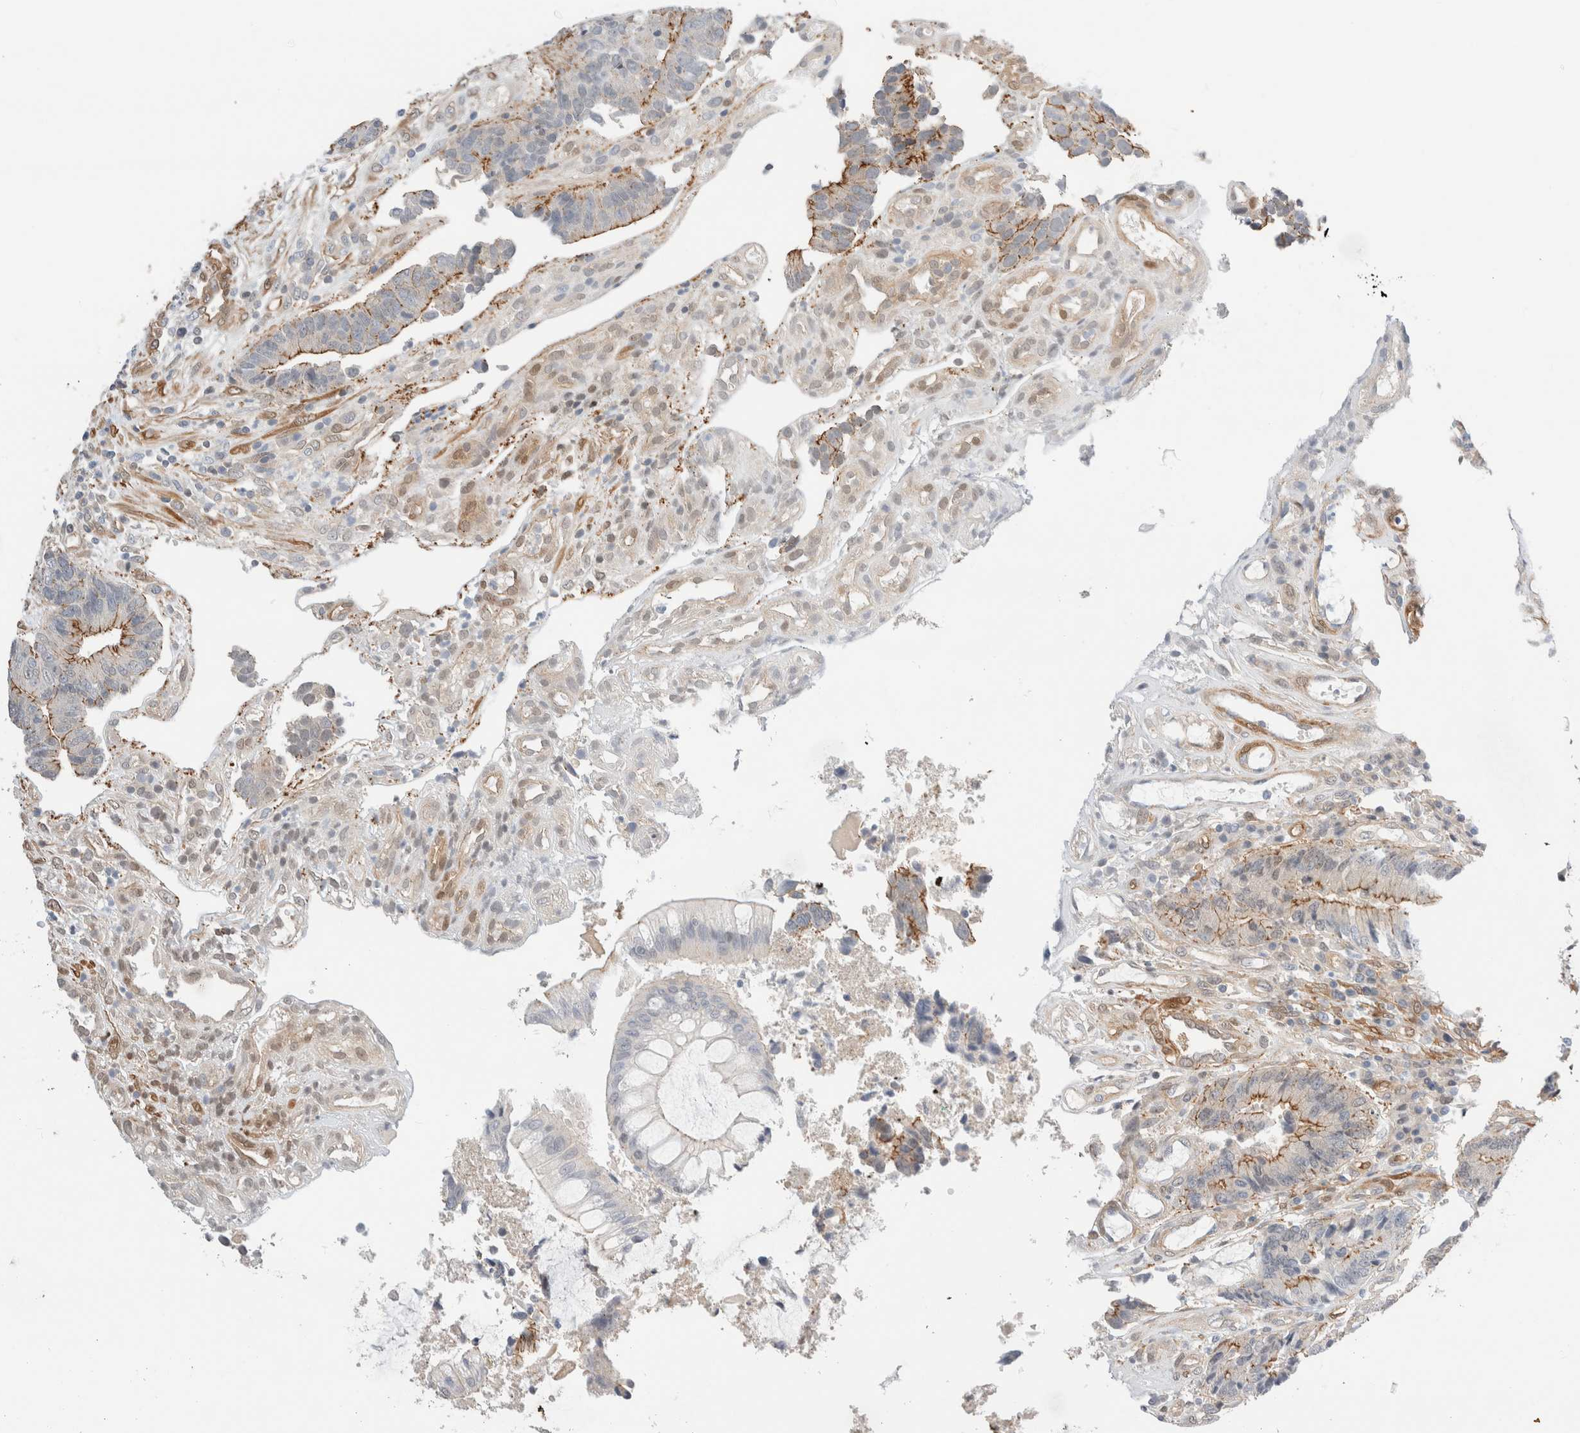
{"staining": {"intensity": "moderate", "quantity": "25%-75%", "location": "cytoplasmic/membranous"}, "tissue": "colorectal cancer", "cell_type": "Tumor cells", "image_type": "cancer", "snomed": [{"axis": "morphology", "description": "Adenocarcinoma, NOS"}, {"axis": "topography", "description": "Rectum"}], "caption": "Immunohistochemical staining of human colorectal cancer (adenocarcinoma) displays medium levels of moderate cytoplasmic/membranous positivity in approximately 25%-75% of tumor cells.", "gene": "LMCD1", "patient": {"sex": "male", "age": 84}}